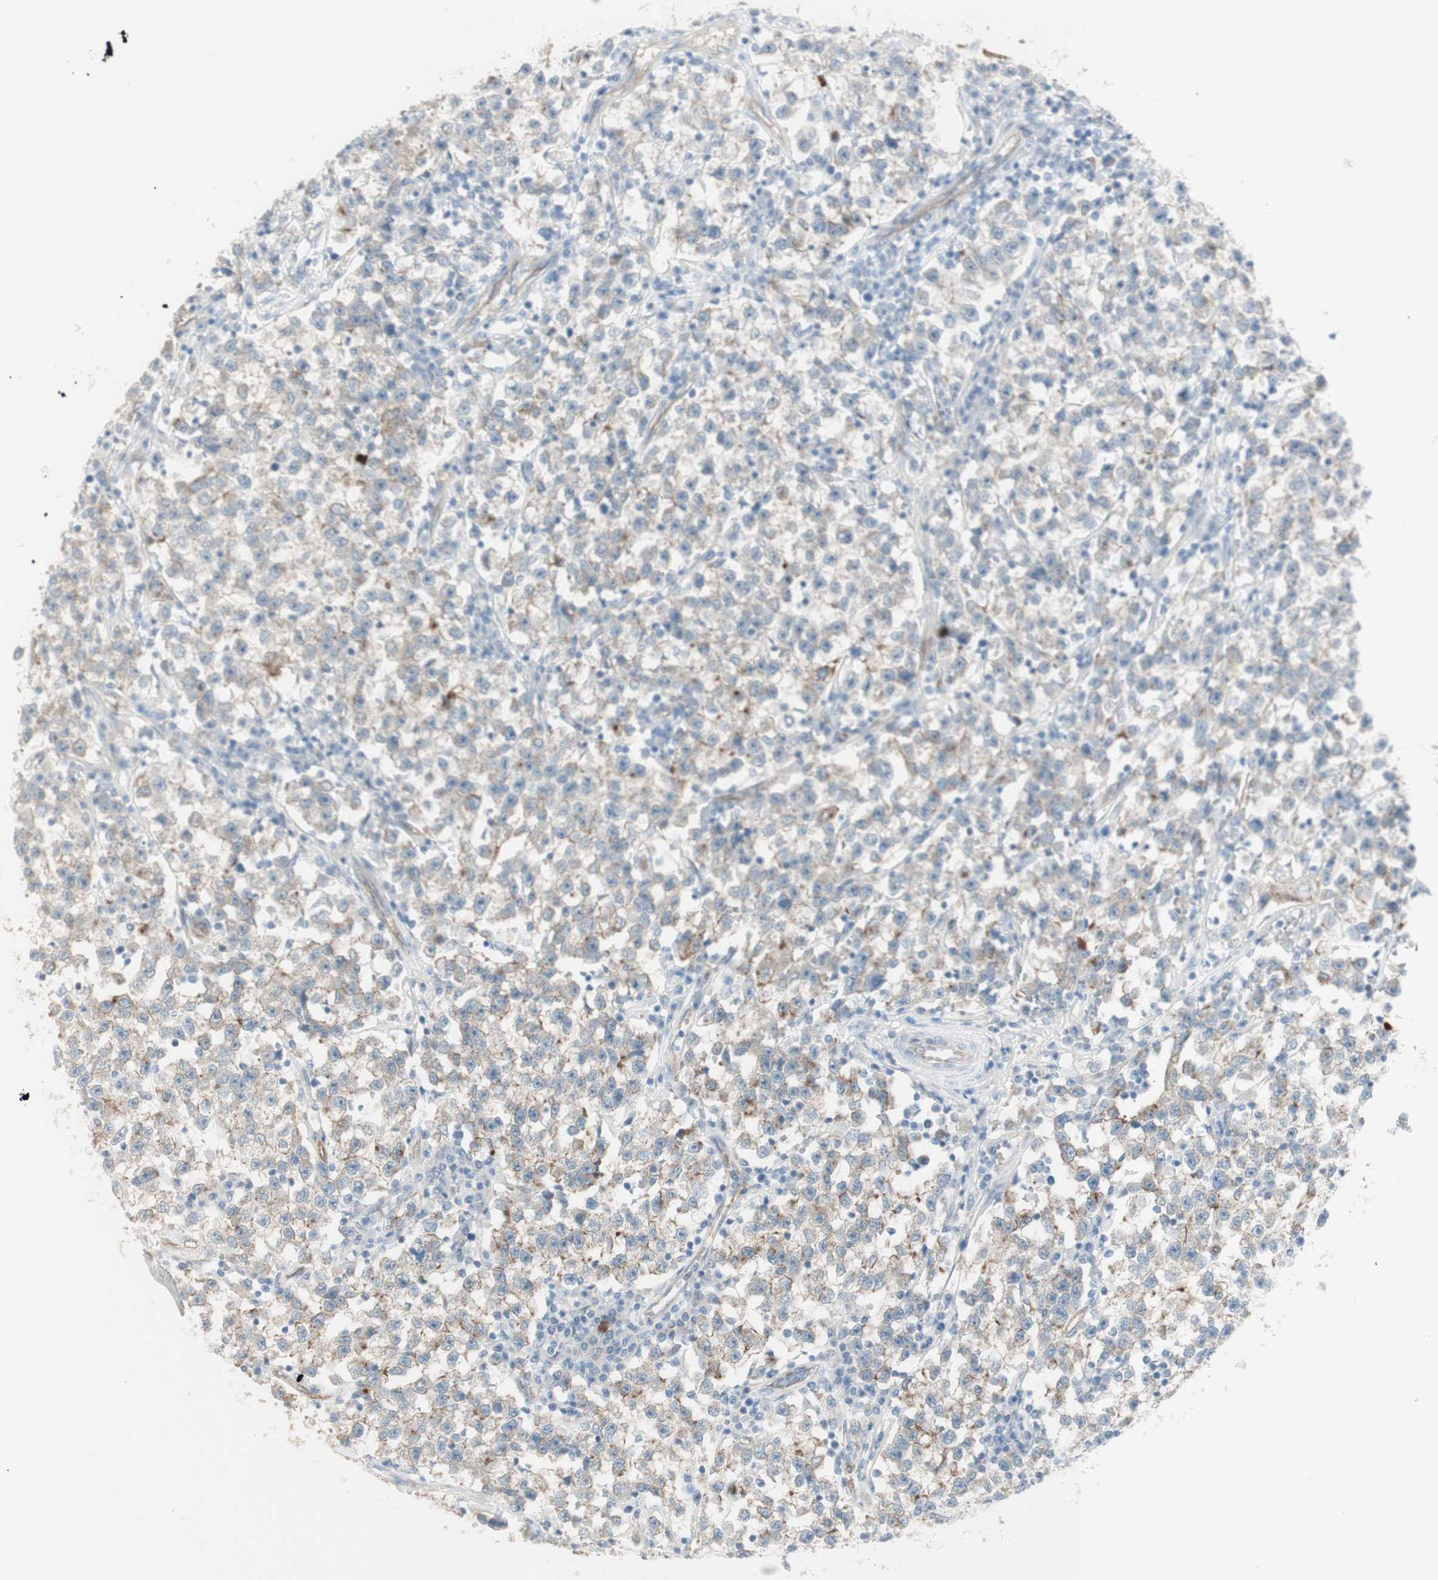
{"staining": {"intensity": "weak", "quantity": "25%-75%", "location": "cytoplasmic/membranous"}, "tissue": "testis cancer", "cell_type": "Tumor cells", "image_type": "cancer", "snomed": [{"axis": "morphology", "description": "Seminoma, NOS"}, {"axis": "topography", "description": "Testis"}], "caption": "Seminoma (testis) stained with DAB (3,3'-diaminobenzidine) immunohistochemistry demonstrates low levels of weak cytoplasmic/membranous expression in about 25%-75% of tumor cells. (DAB (3,3'-diaminobenzidine) IHC with brightfield microscopy, high magnification).", "gene": "MYO6", "patient": {"sex": "male", "age": 22}}